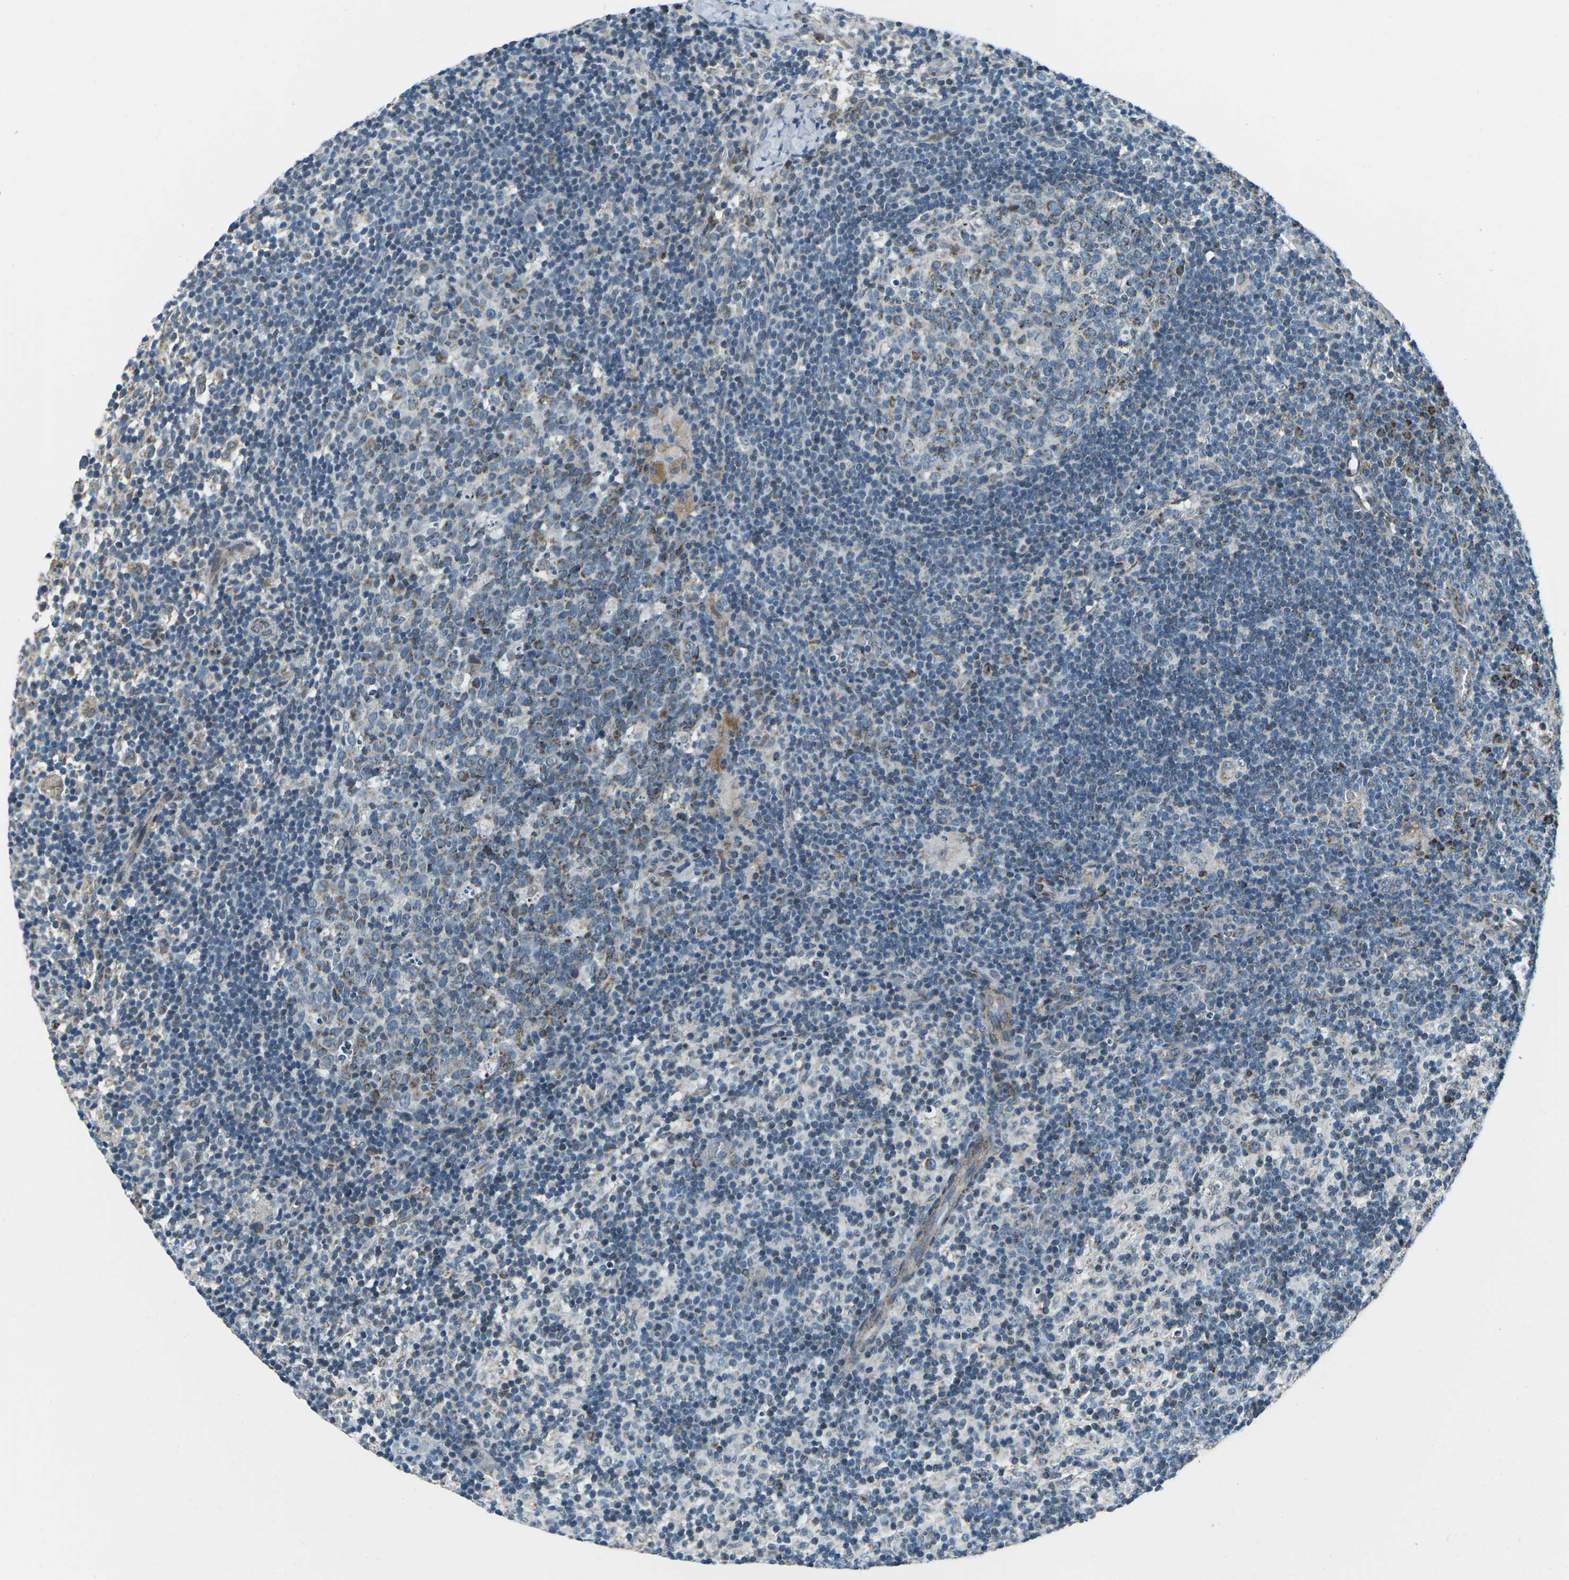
{"staining": {"intensity": "moderate", "quantity": "25%-75%", "location": "cytoplasmic/membranous"}, "tissue": "lymph node", "cell_type": "Germinal center cells", "image_type": "normal", "snomed": [{"axis": "morphology", "description": "Normal tissue, NOS"}, {"axis": "morphology", "description": "Inflammation, NOS"}, {"axis": "topography", "description": "Lymph node"}], "caption": "Benign lymph node displays moderate cytoplasmic/membranous positivity in about 25%-75% of germinal center cells, visualized by immunohistochemistry. (brown staining indicates protein expression, while blue staining denotes nuclei).", "gene": "RFESD", "patient": {"sex": "male", "age": 55}}